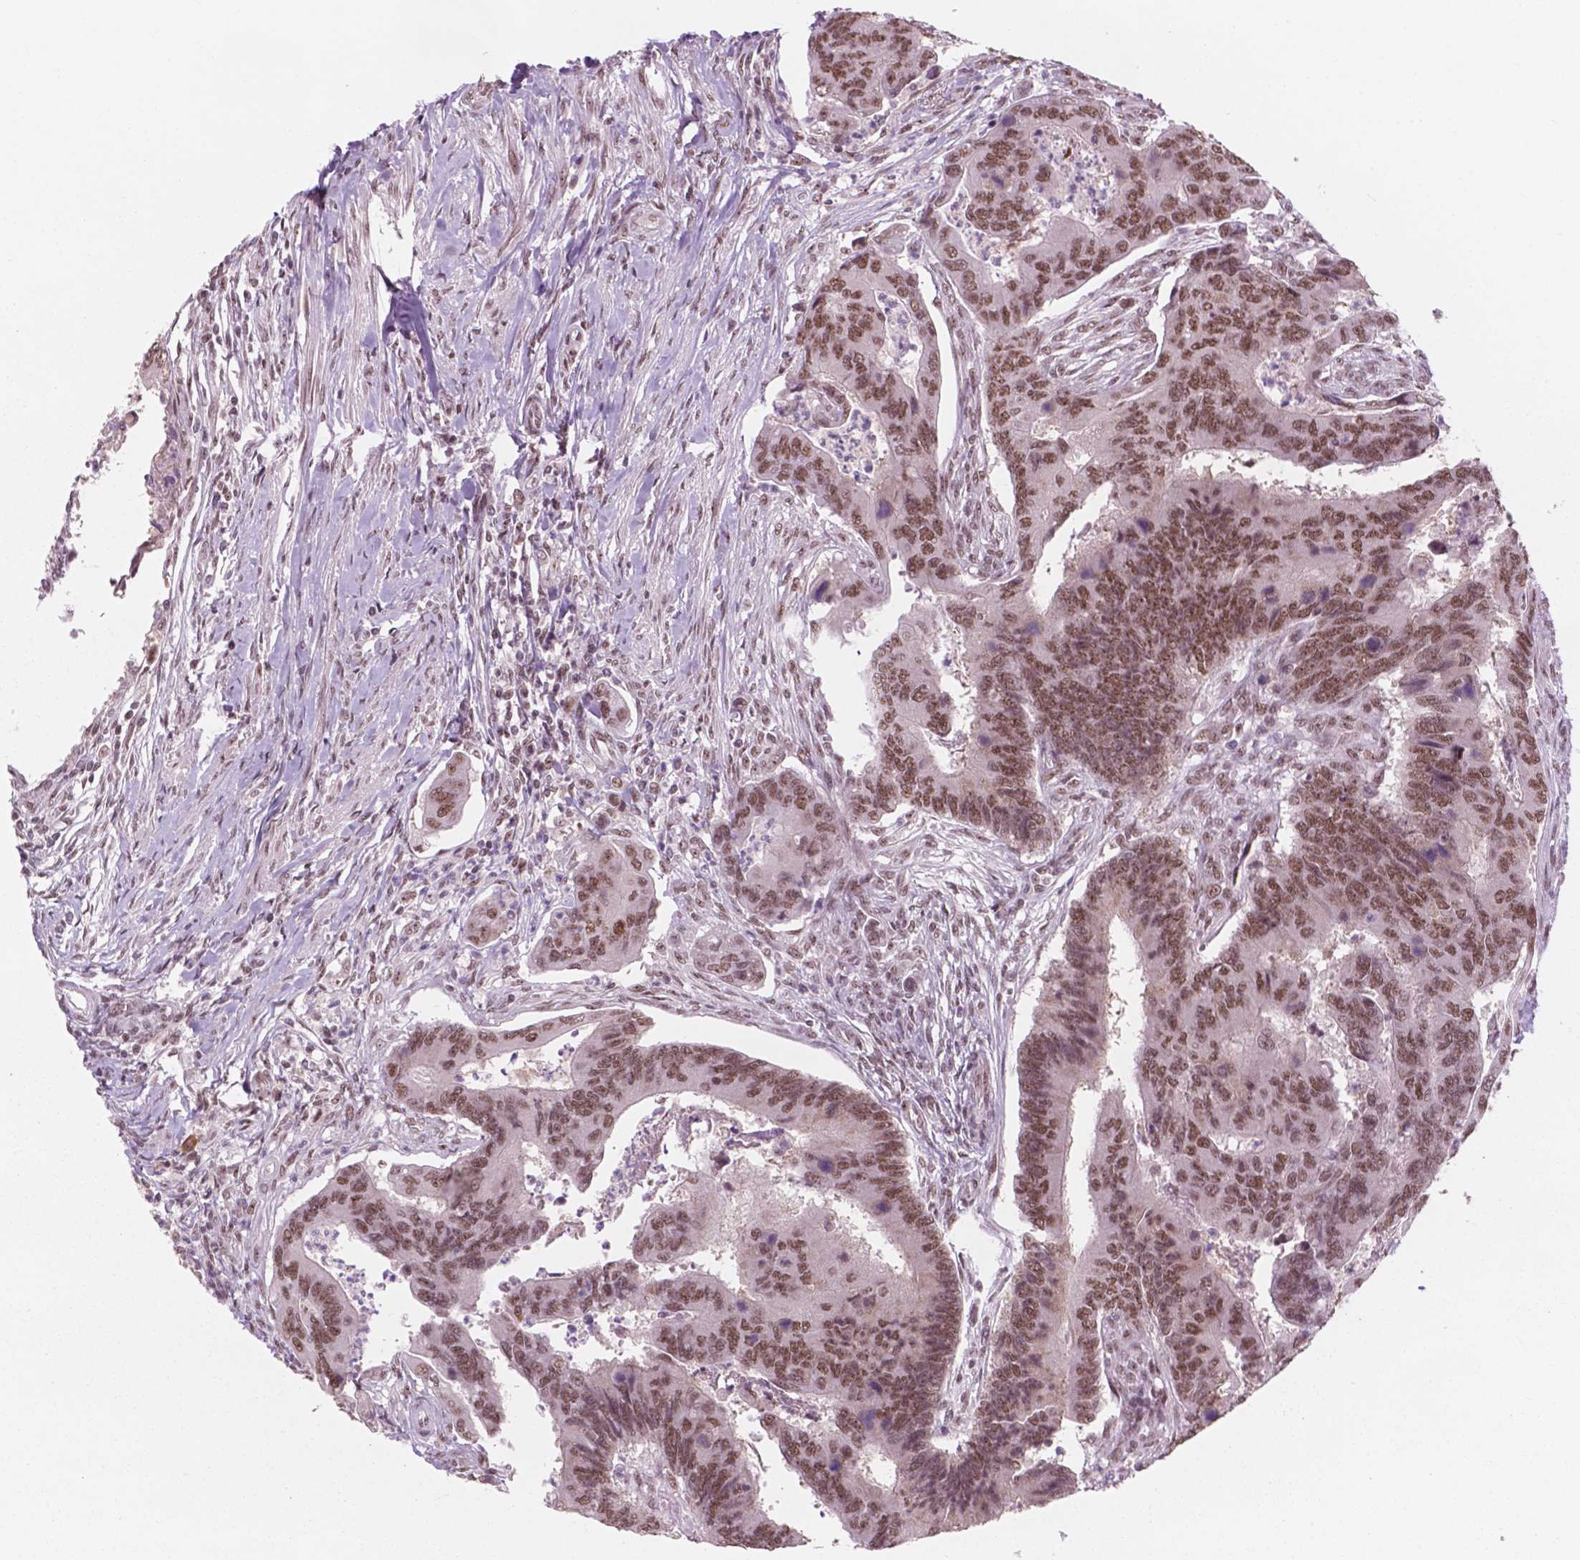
{"staining": {"intensity": "moderate", "quantity": ">75%", "location": "nuclear"}, "tissue": "colorectal cancer", "cell_type": "Tumor cells", "image_type": "cancer", "snomed": [{"axis": "morphology", "description": "Adenocarcinoma, NOS"}, {"axis": "topography", "description": "Colon"}], "caption": "An immunohistochemistry (IHC) photomicrograph of tumor tissue is shown. Protein staining in brown shows moderate nuclear positivity in adenocarcinoma (colorectal) within tumor cells.", "gene": "POLR2E", "patient": {"sex": "female", "age": 67}}